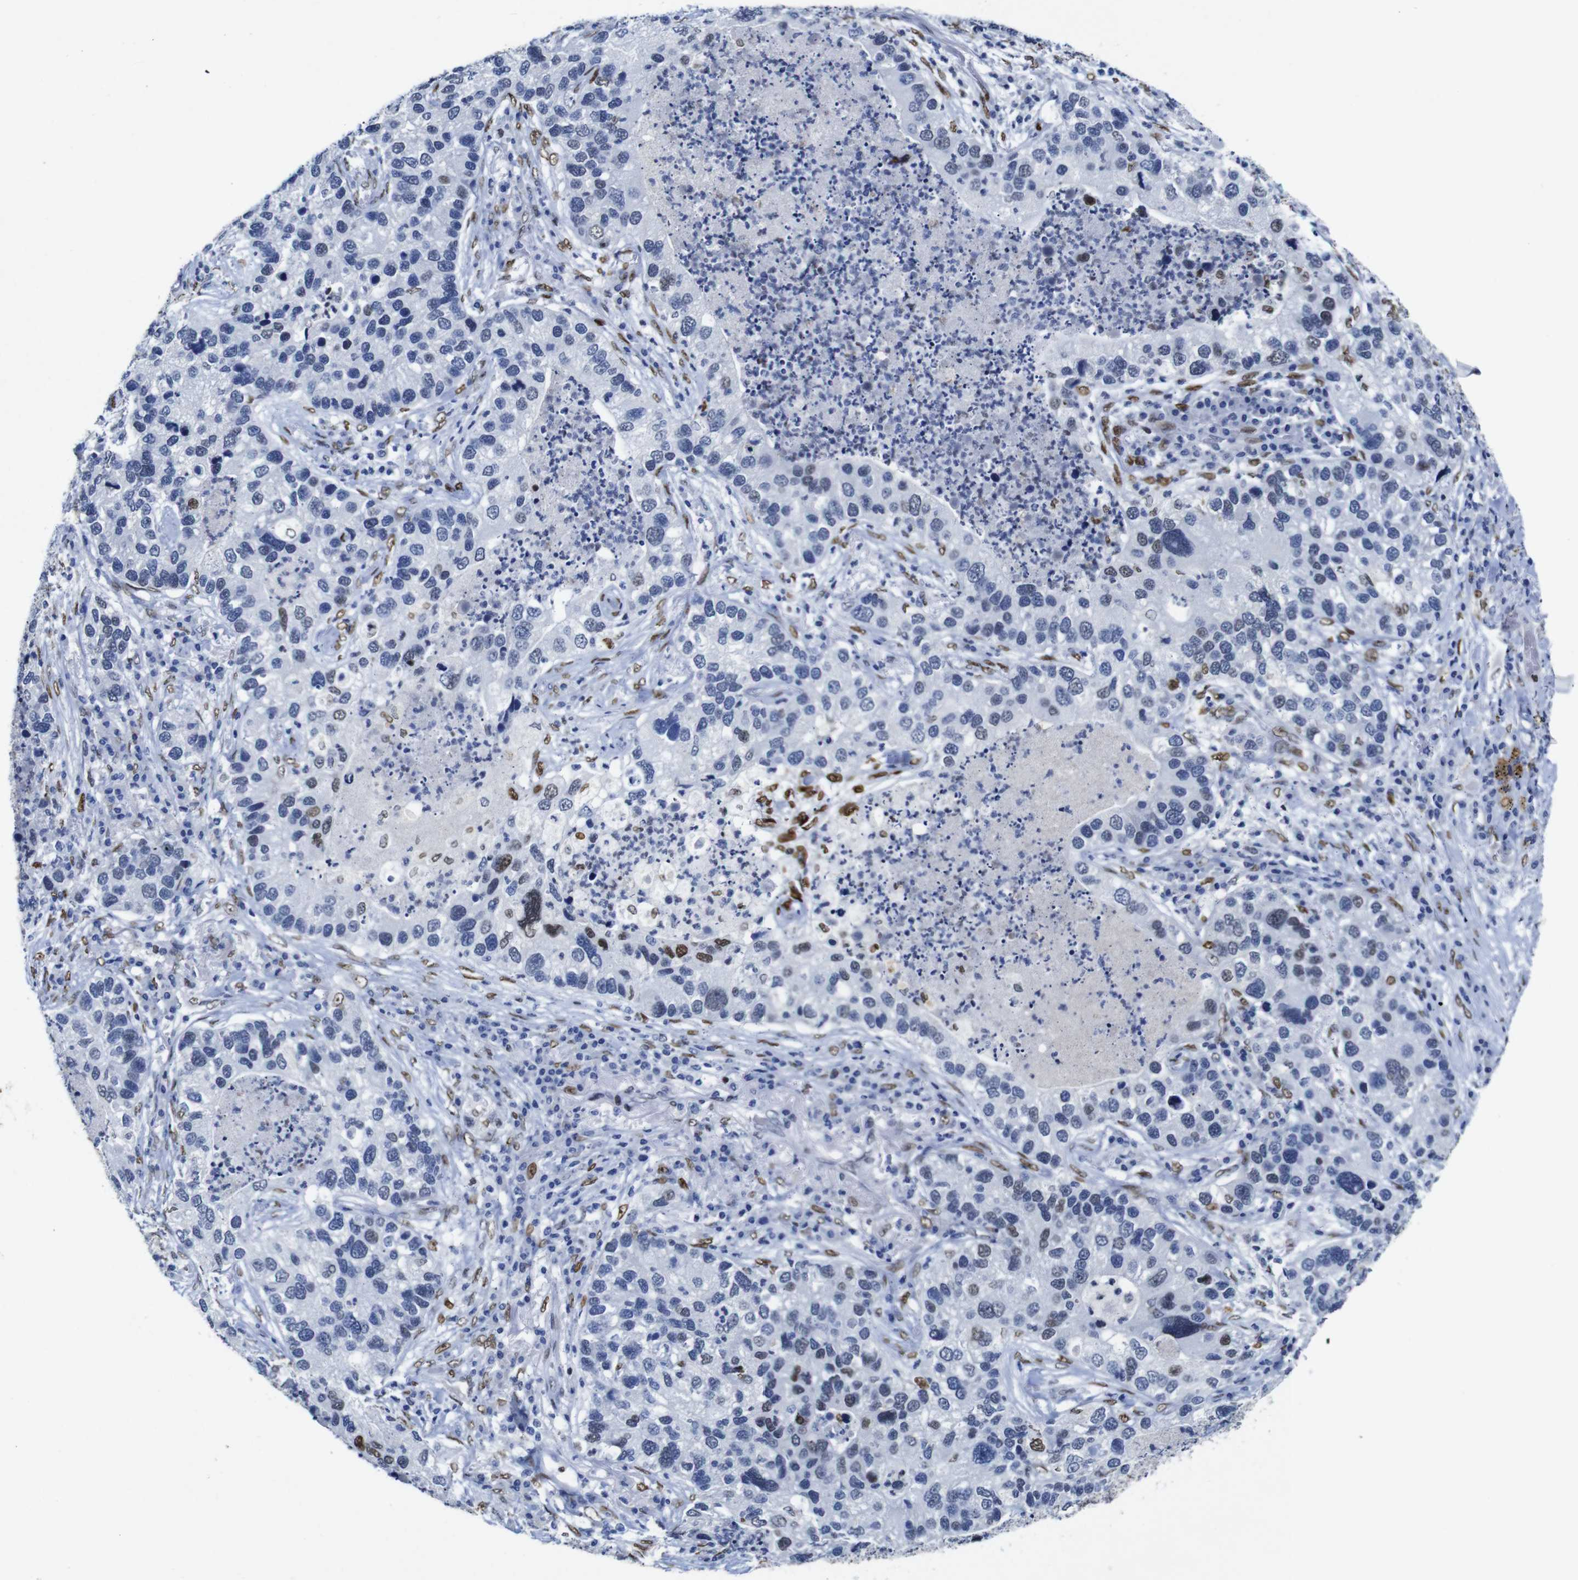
{"staining": {"intensity": "weak", "quantity": "<25%", "location": "nuclear"}, "tissue": "lung cancer", "cell_type": "Tumor cells", "image_type": "cancer", "snomed": [{"axis": "morphology", "description": "Normal tissue, NOS"}, {"axis": "morphology", "description": "Adenocarcinoma, NOS"}, {"axis": "topography", "description": "Bronchus"}, {"axis": "topography", "description": "Lung"}], "caption": "Immunohistochemistry (IHC) photomicrograph of neoplastic tissue: human lung cancer (adenocarcinoma) stained with DAB (3,3'-diaminobenzidine) demonstrates no significant protein staining in tumor cells.", "gene": "FOSL2", "patient": {"sex": "male", "age": 54}}